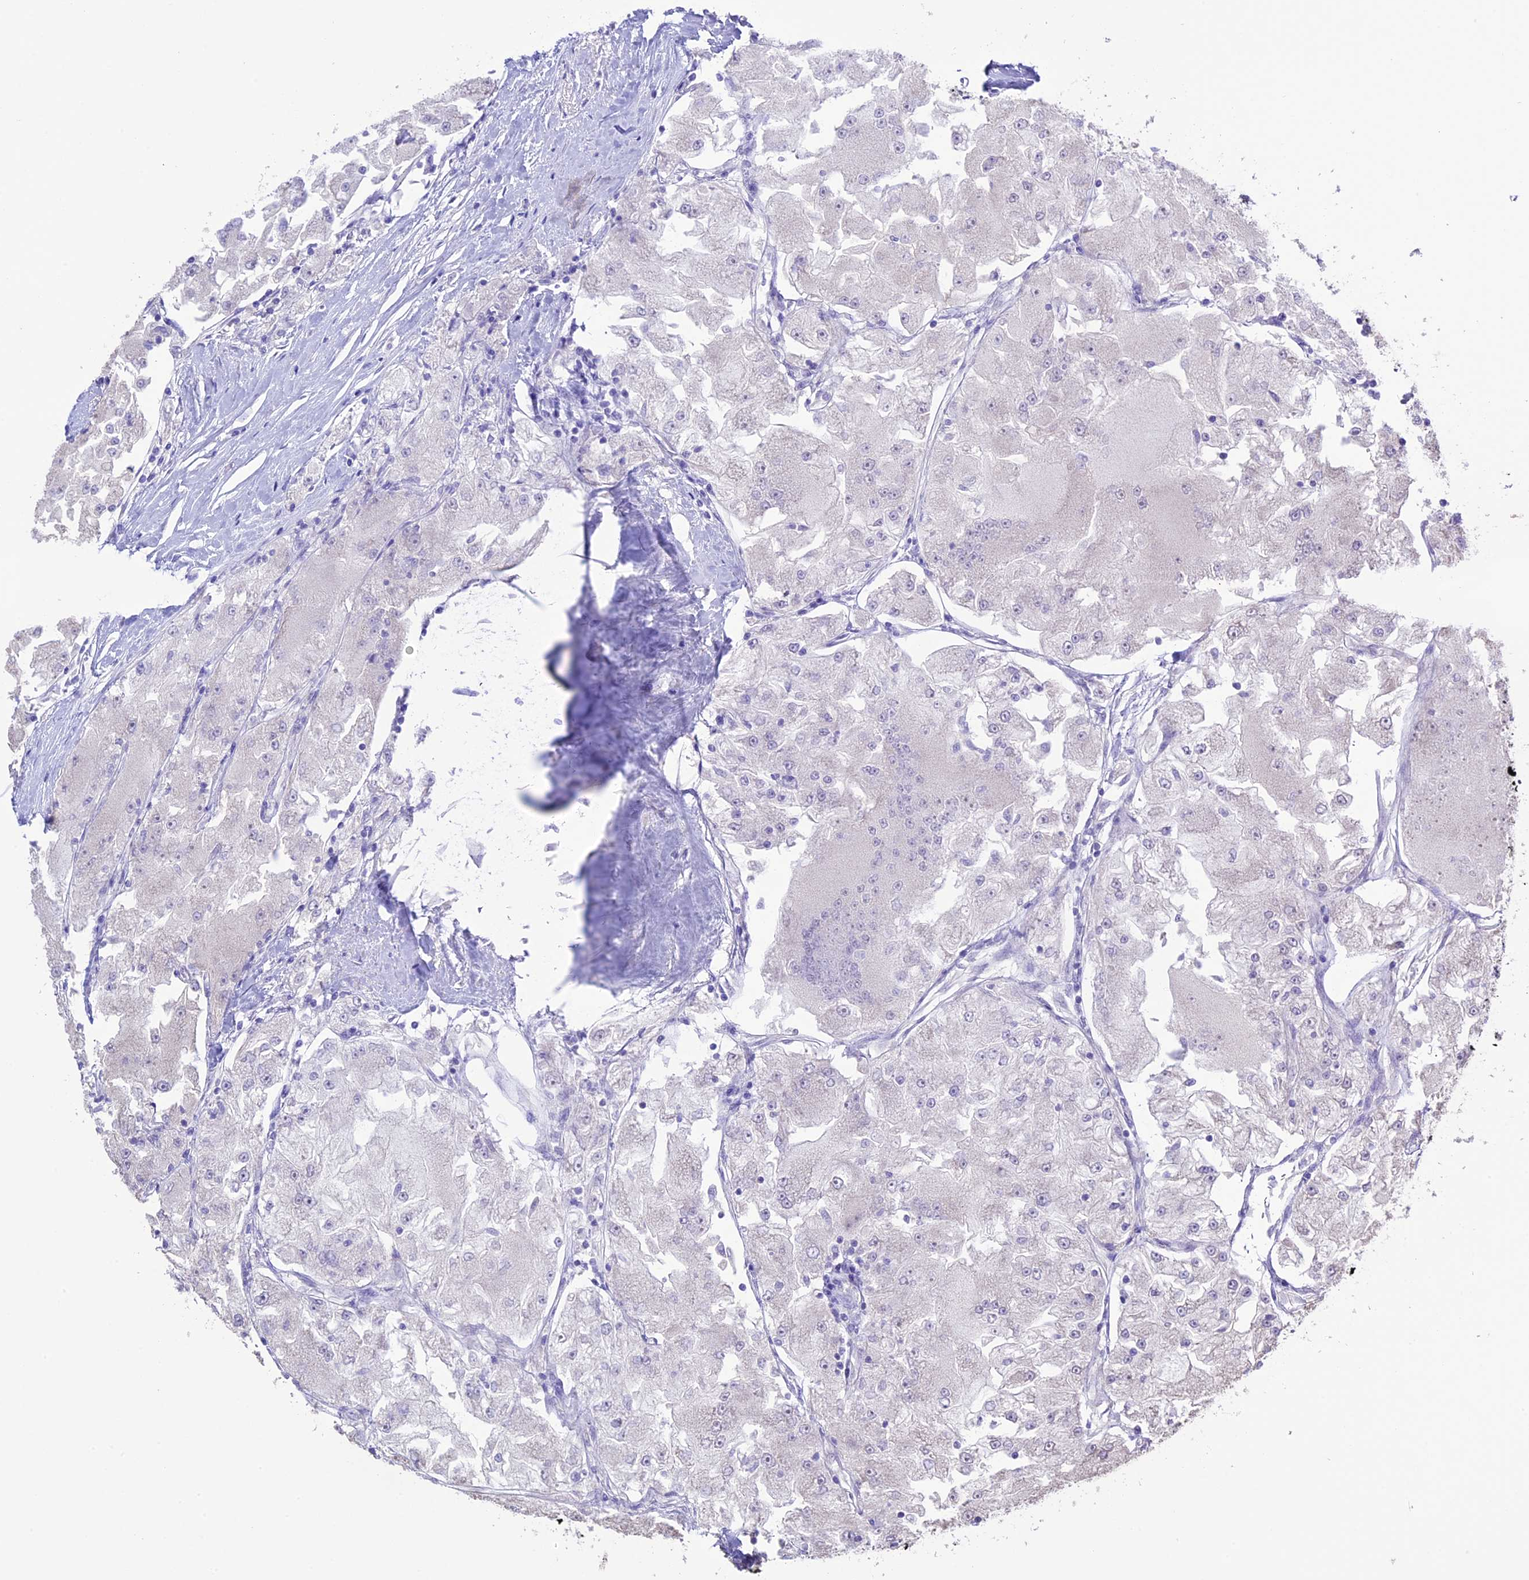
{"staining": {"intensity": "negative", "quantity": "none", "location": "none"}, "tissue": "renal cancer", "cell_type": "Tumor cells", "image_type": "cancer", "snomed": [{"axis": "morphology", "description": "Adenocarcinoma, NOS"}, {"axis": "topography", "description": "Kidney"}], "caption": "Histopathology image shows no significant protein positivity in tumor cells of adenocarcinoma (renal).", "gene": "DIS3L", "patient": {"sex": "female", "age": 72}}